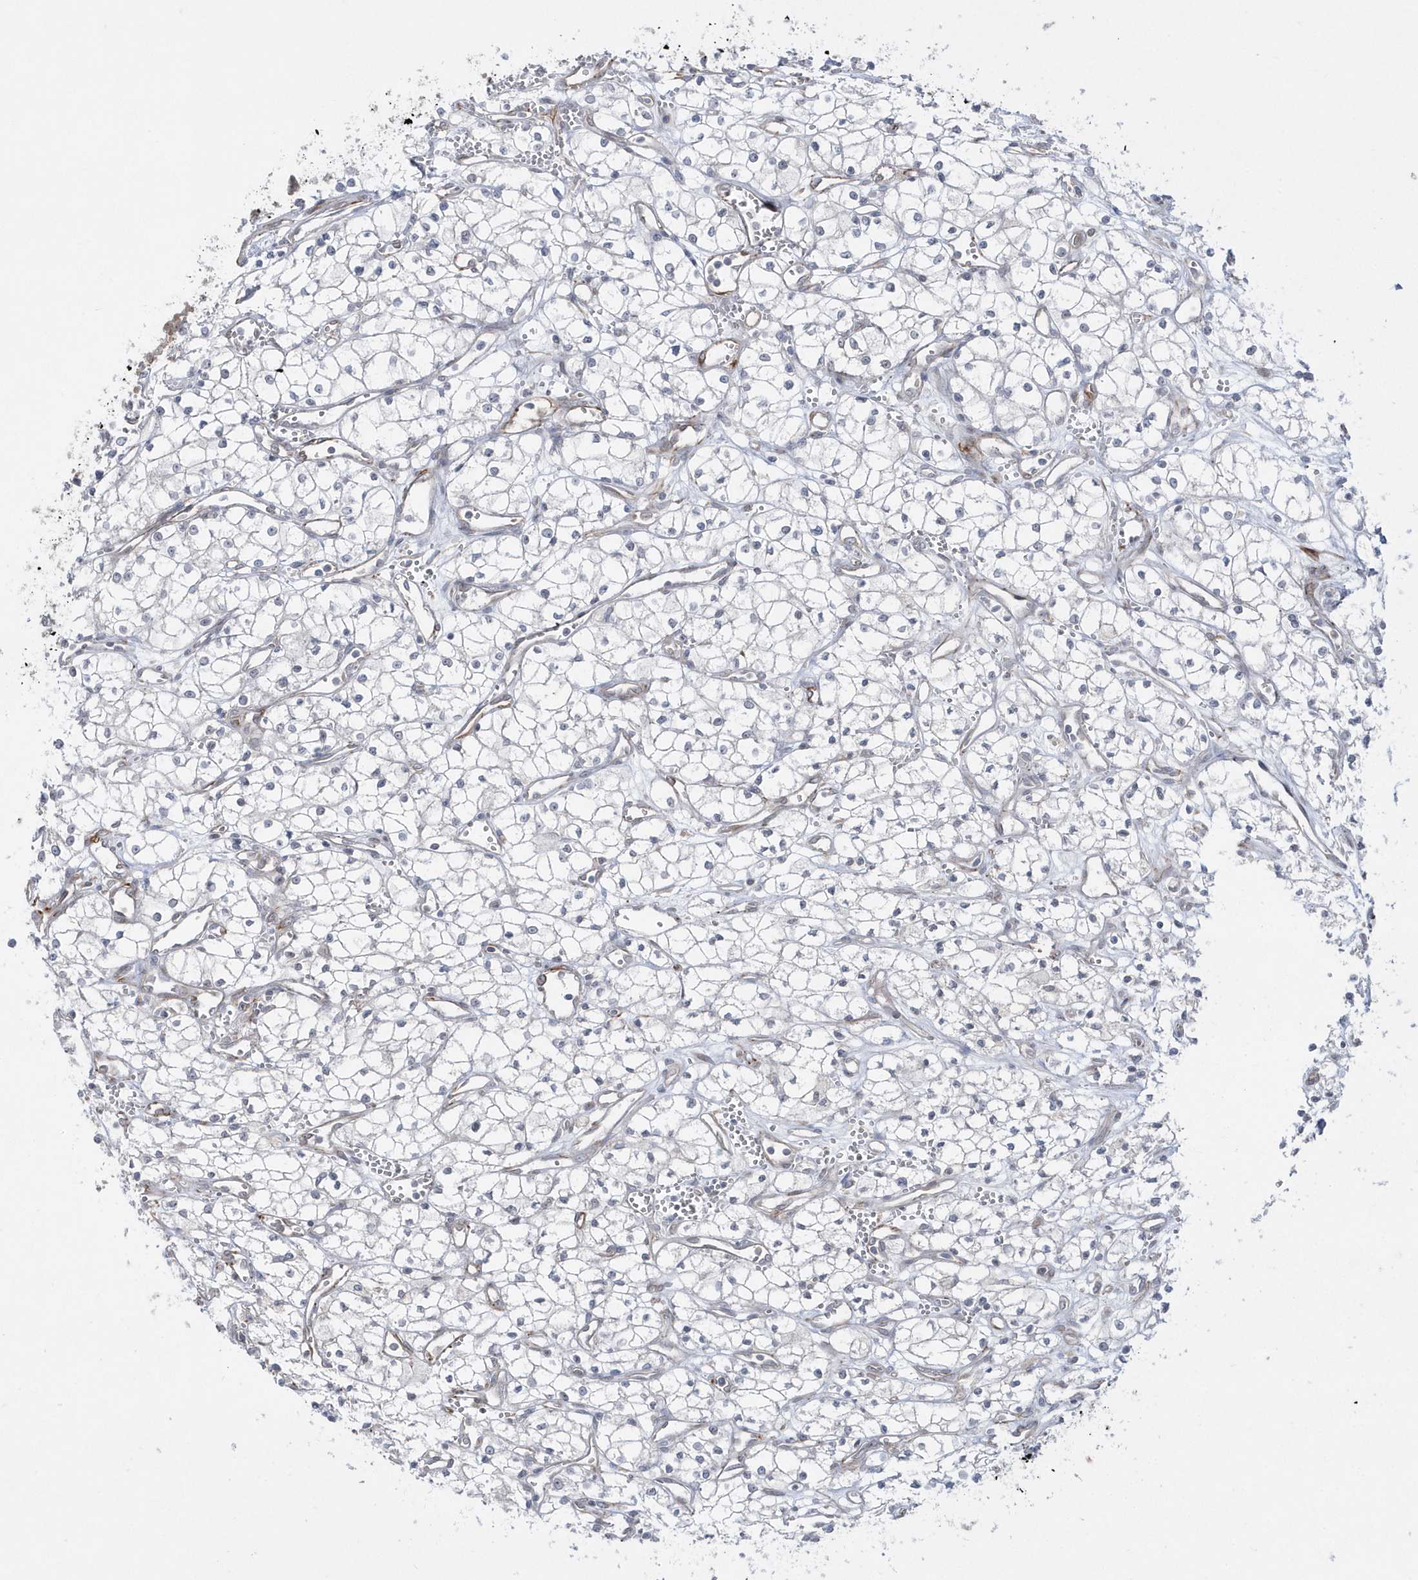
{"staining": {"intensity": "negative", "quantity": "none", "location": "none"}, "tissue": "renal cancer", "cell_type": "Tumor cells", "image_type": "cancer", "snomed": [{"axis": "morphology", "description": "Adenocarcinoma, NOS"}, {"axis": "topography", "description": "Kidney"}], "caption": "Protein analysis of renal cancer demonstrates no significant staining in tumor cells.", "gene": "DHX57", "patient": {"sex": "male", "age": 59}}